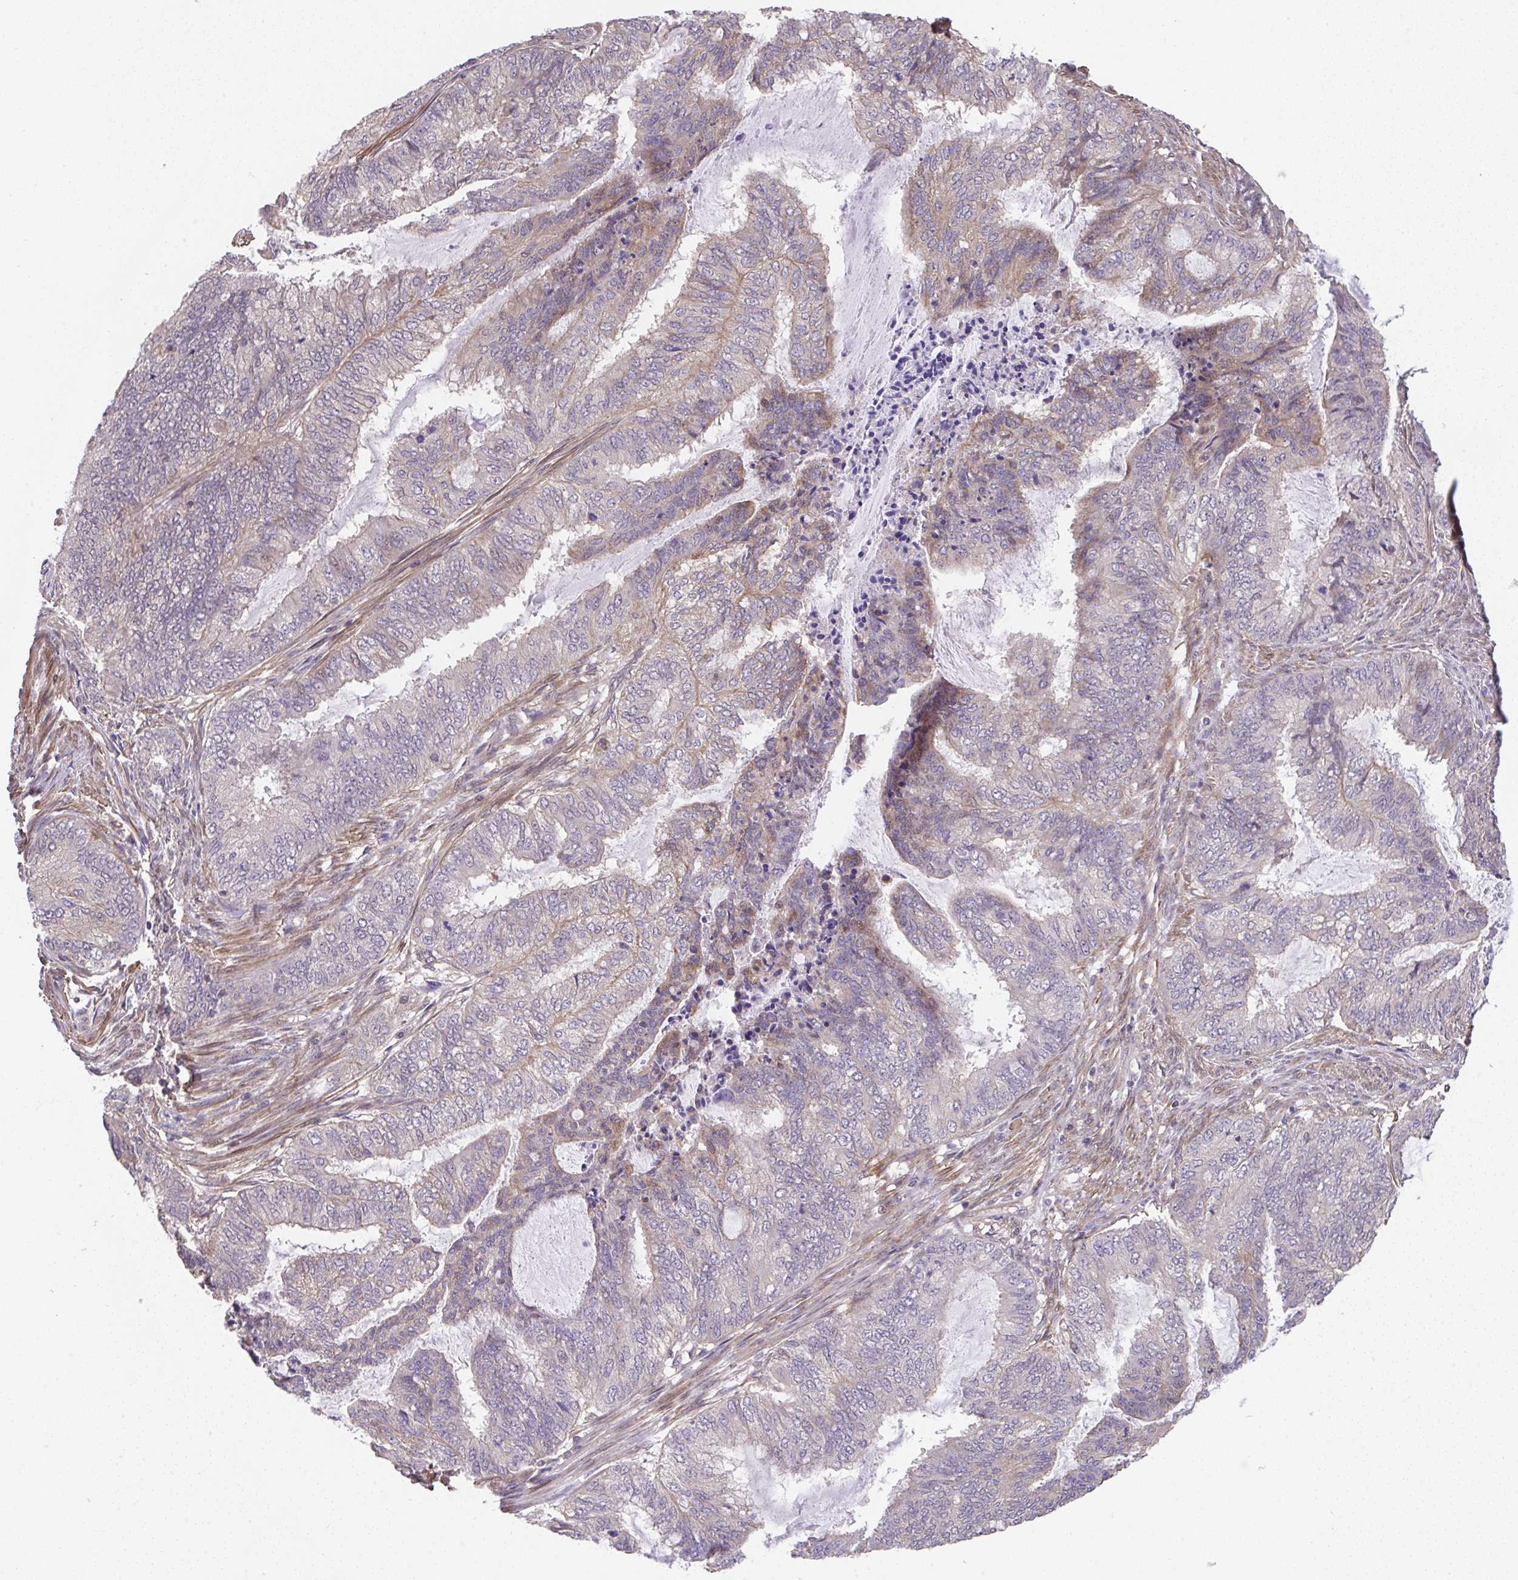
{"staining": {"intensity": "weak", "quantity": "<25%", "location": "cytoplasmic/membranous"}, "tissue": "endometrial cancer", "cell_type": "Tumor cells", "image_type": "cancer", "snomed": [{"axis": "morphology", "description": "Adenocarcinoma, NOS"}, {"axis": "topography", "description": "Endometrium"}], "caption": "Tumor cells show no significant protein staining in endometrial cancer.", "gene": "ZNF696", "patient": {"sex": "female", "age": 51}}